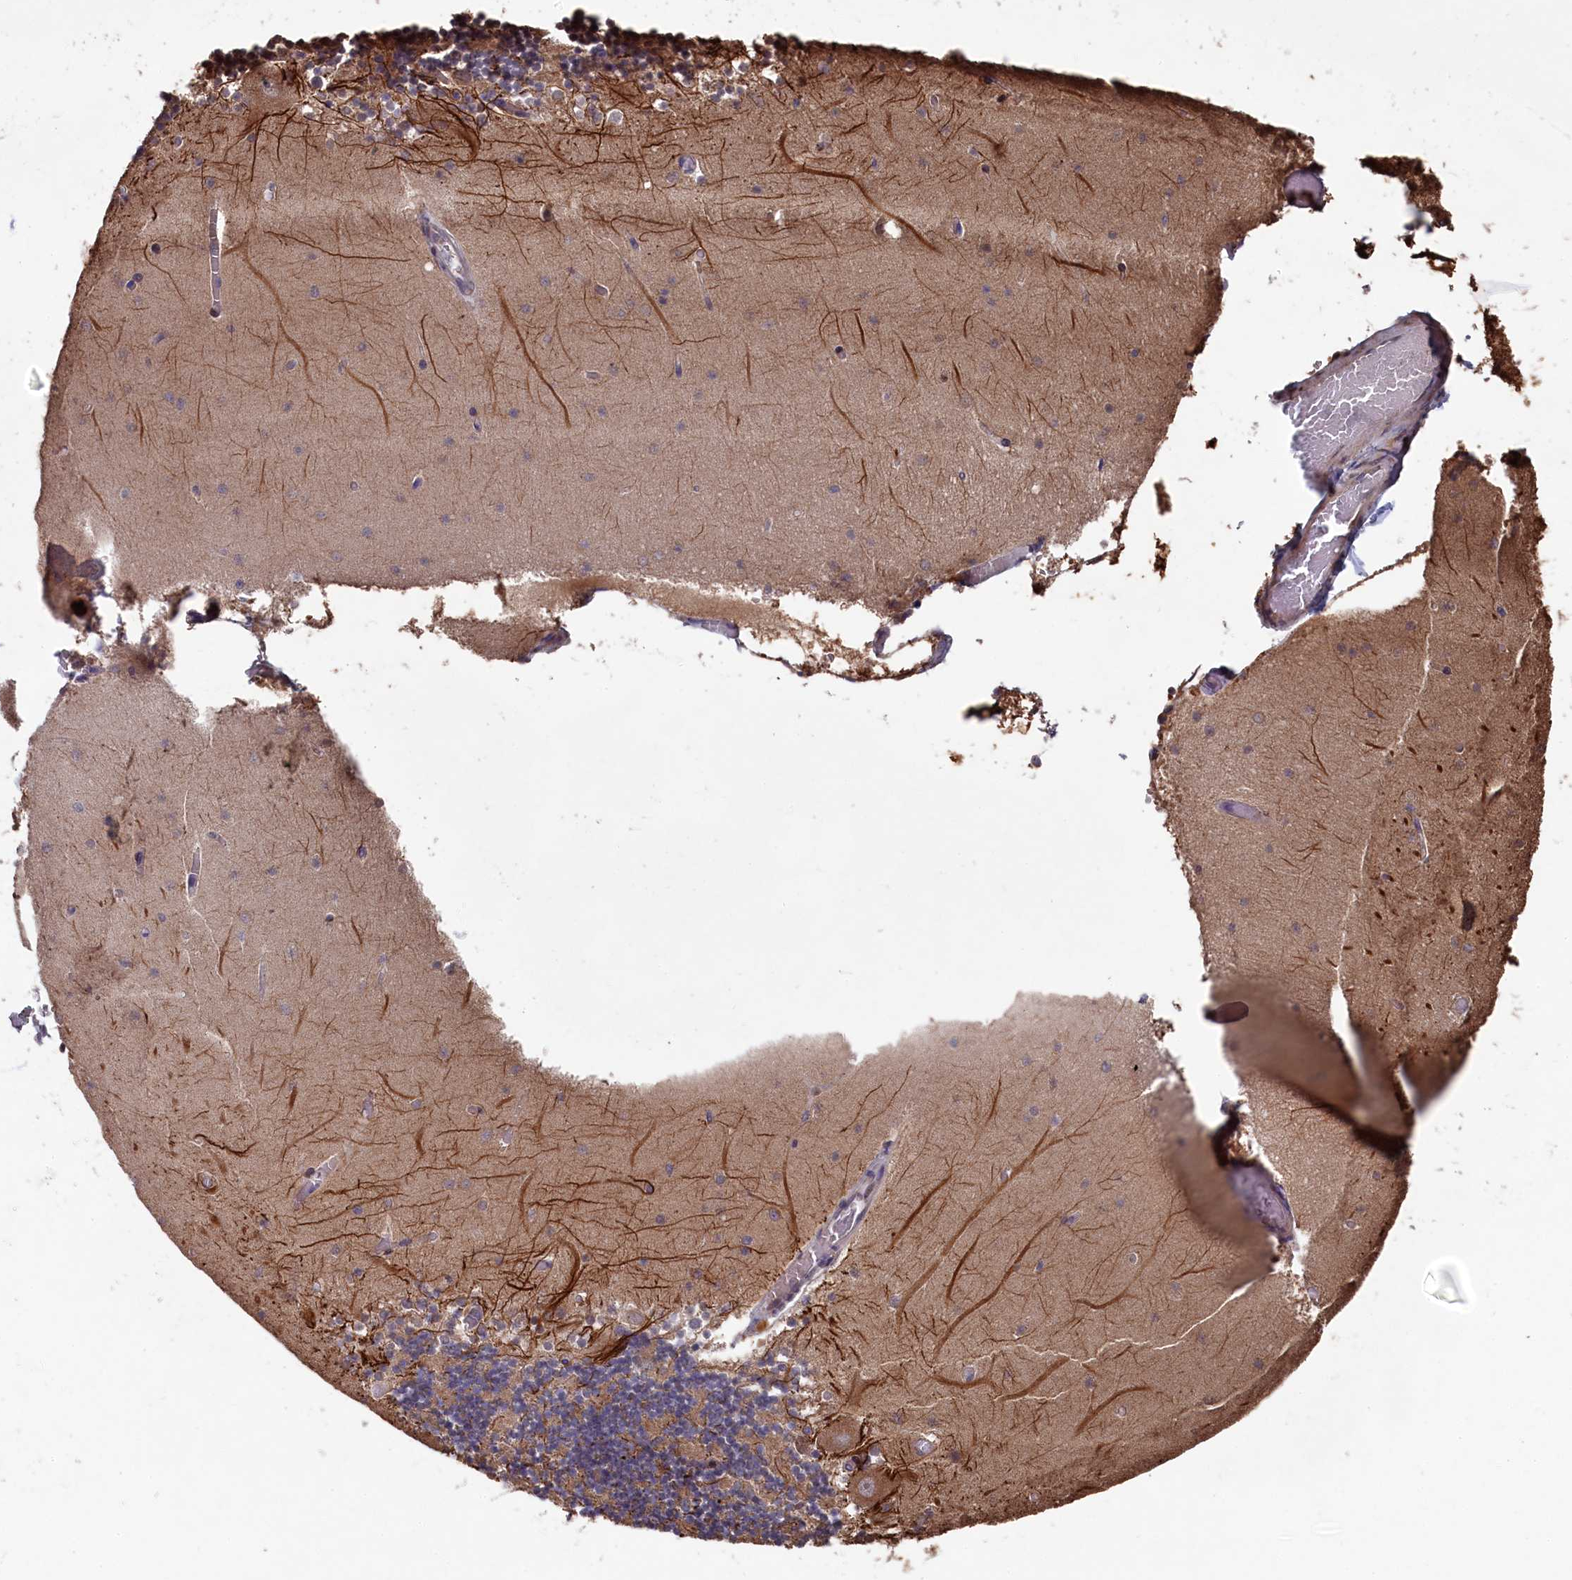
{"staining": {"intensity": "moderate", "quantity": ">75%", "location": "cytoplasmic/membranous"}, "tissue": "cerebellum", "cell_type": "Cells in granular layer", "image_type": "normal", "snomed": [{"axis": "morphology", "description": "Normal tissue, NOS"}, {"axis": "topography", "description": "Cerebellum"}], "caption": "High-power microscopy captured an immunohistochemistry (IHC) photomicrograph of unremarkable cerebellum, revealing moderate cytoplasmic/membranous positivity in approximately >75% of cells in granular layer.", "gene": "NAA60", "patient": {"sex": "female", "age": 28}}